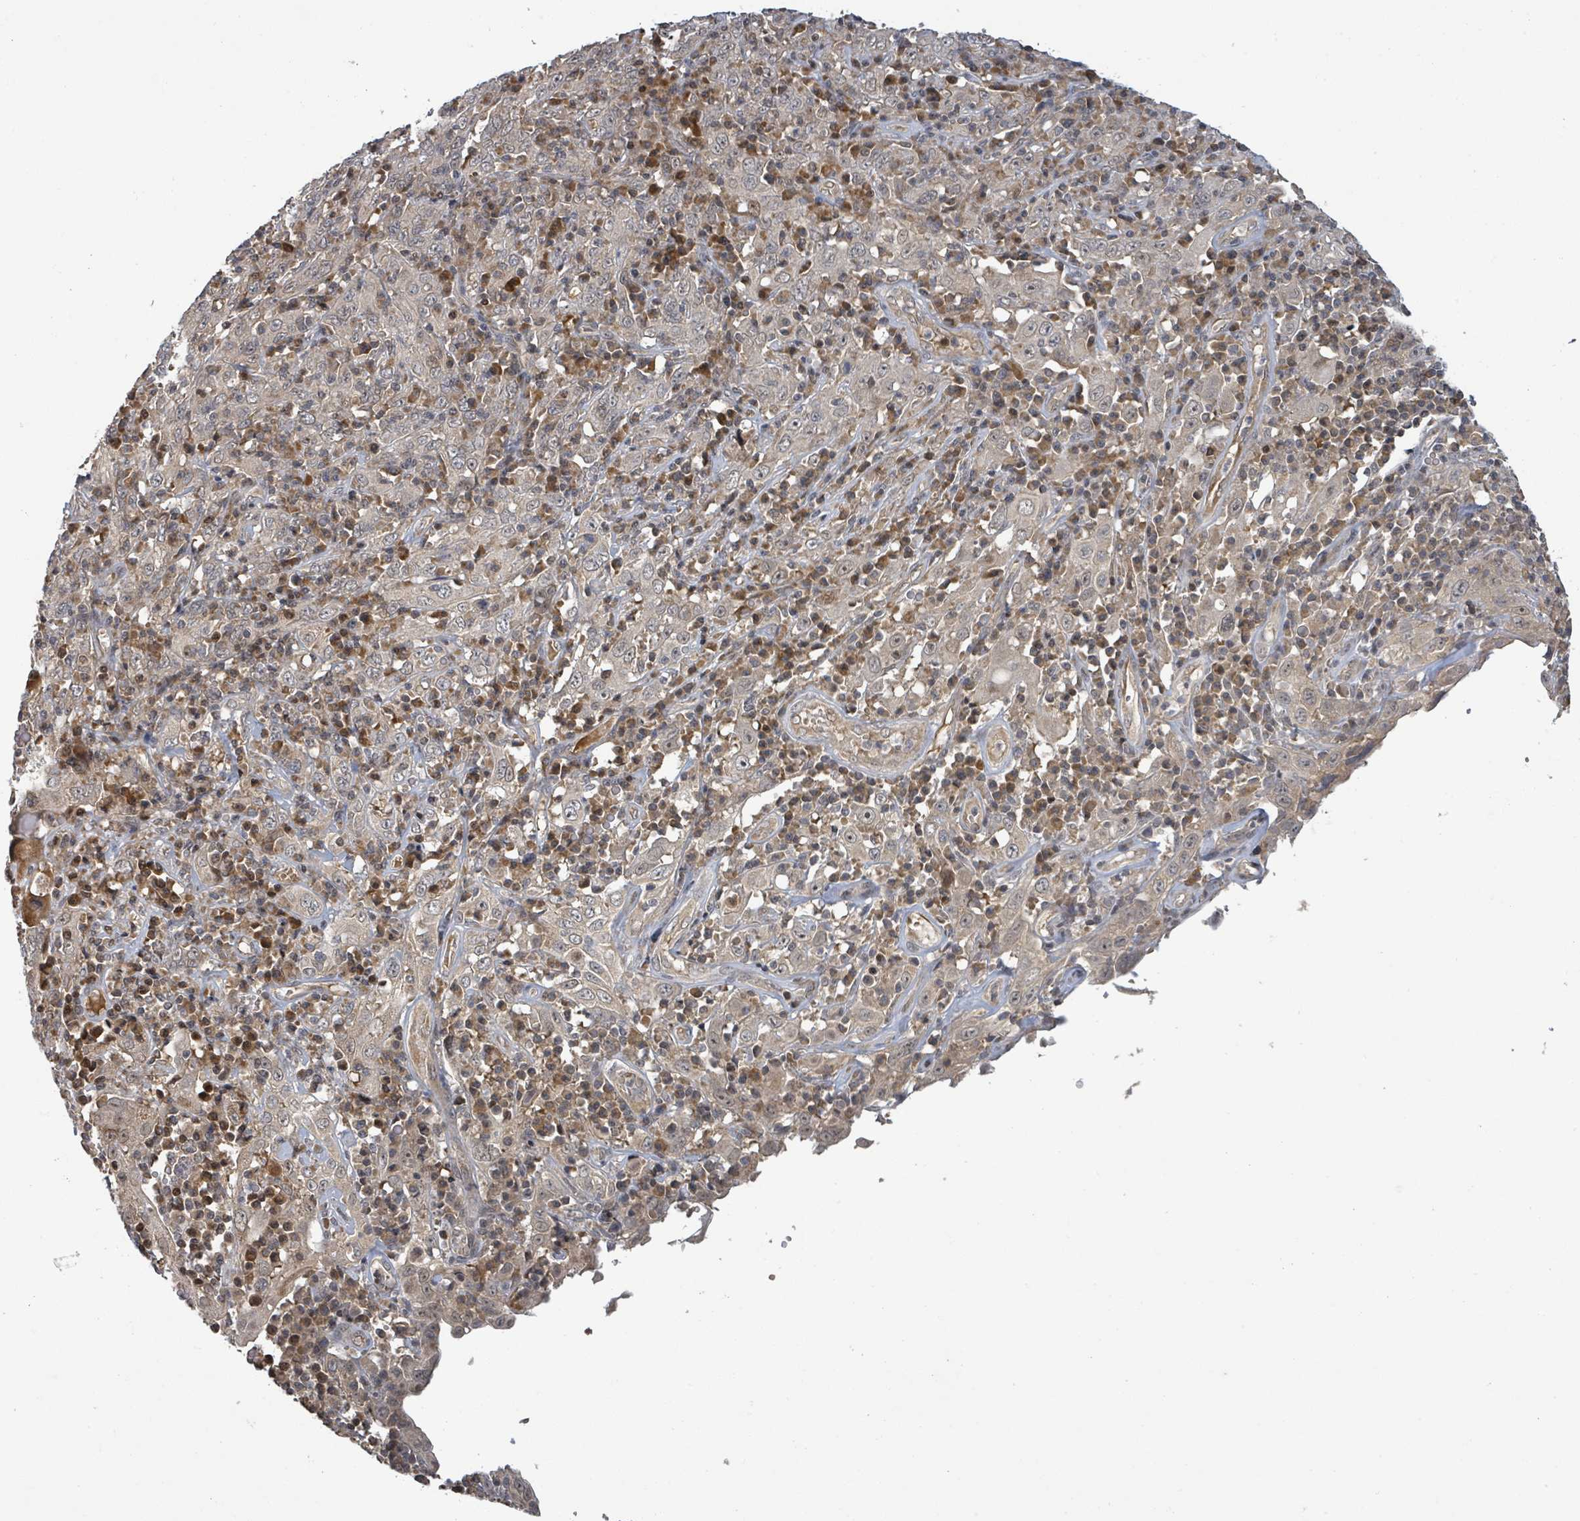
{"staining": {"intensity": "negative", "quantity": "none", "location": "none"}, "tissue": "cervical cancer", "cell_type": "Tumor cells", "image_type": "cancer", "snomed": [{"axis": "morphology", "description": "Squamous cell carcinoma, NOS"}, {"axis": "topography", "description": "Cervix"}], "caption": "Tumor cells are negative for protein expression in human cervical cancer (squamous cell carcinoma).", "gene": "ITGA11", "patient": {"sex": "female", "age": 46}}